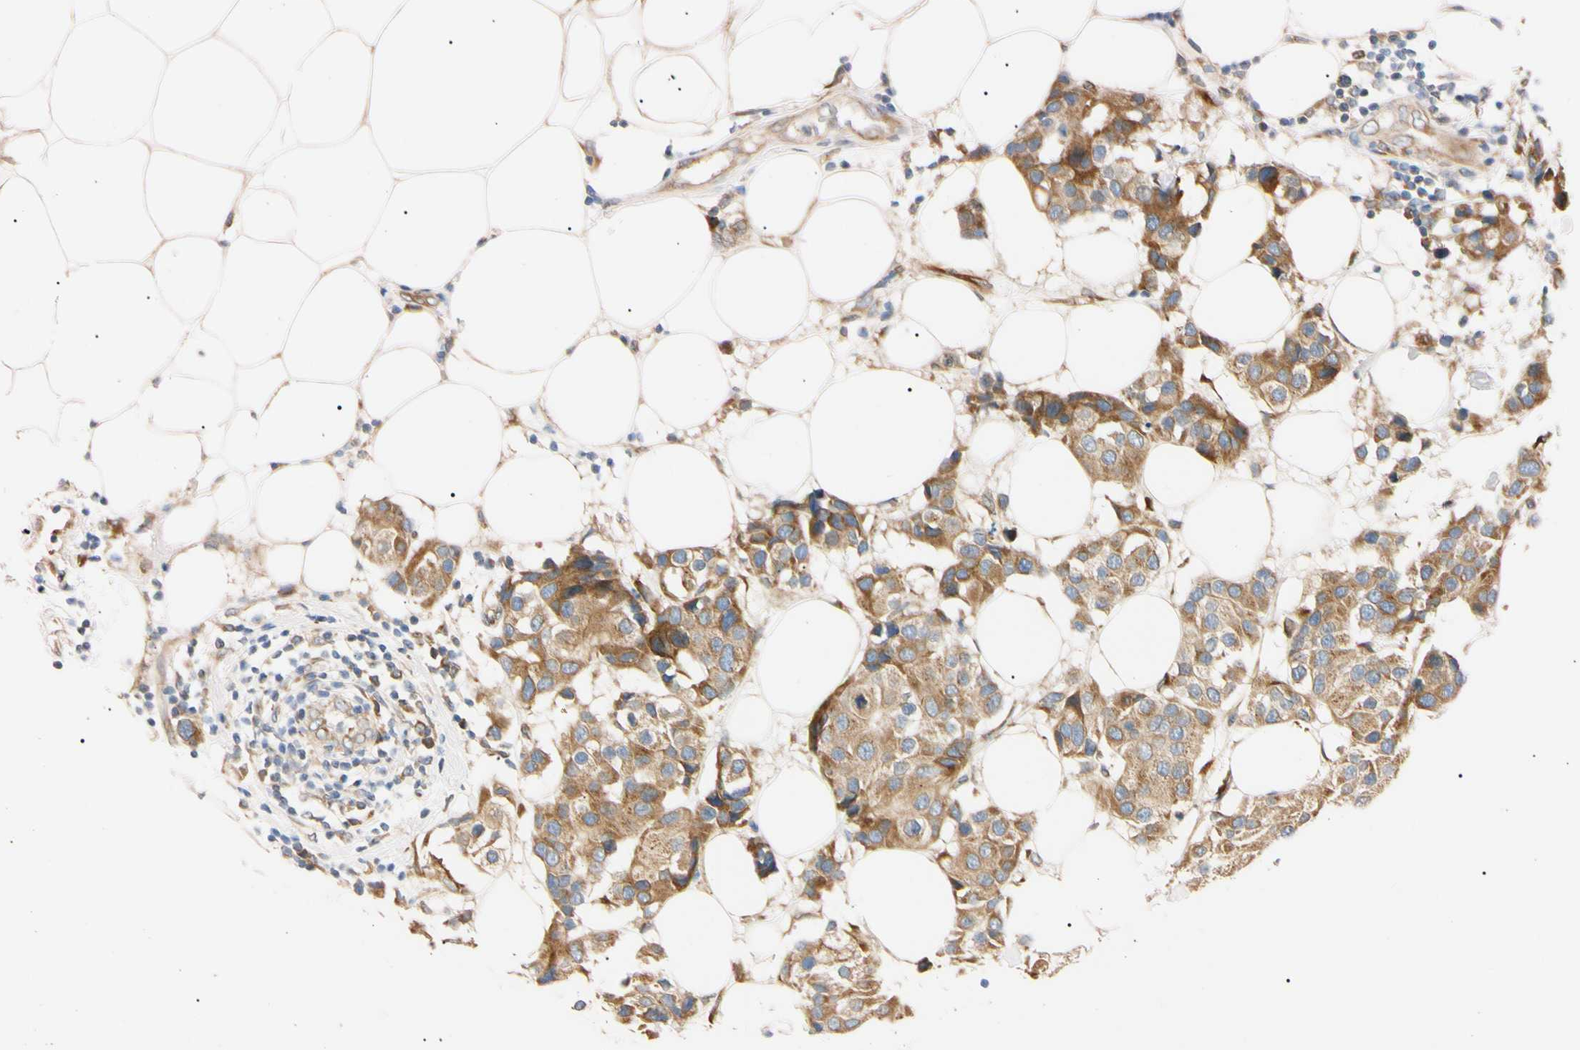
{"staining": {"intensity": "moderate", "quantity": ">75%", "location": "cytoplasmic/membranous"}, "tissue": "breast cancer", "cell_type": "Tumor cells", "image_type": "cancer", "snomed": [{"axis": "morphology", "description": "Normal tissue, NOS"}, {"axis": "morphology", "description": "Duct carcinoma"}, {"axis": "topography", "description": "Breast"}], "caption": "Immunohistochemical staining of breast cancer shows moderate cytoplasmic/membranous protein positivity in about >75% of tumor cells.", "gene": "IER3IP1", "patient": {"sex": "female", "age": 39}}